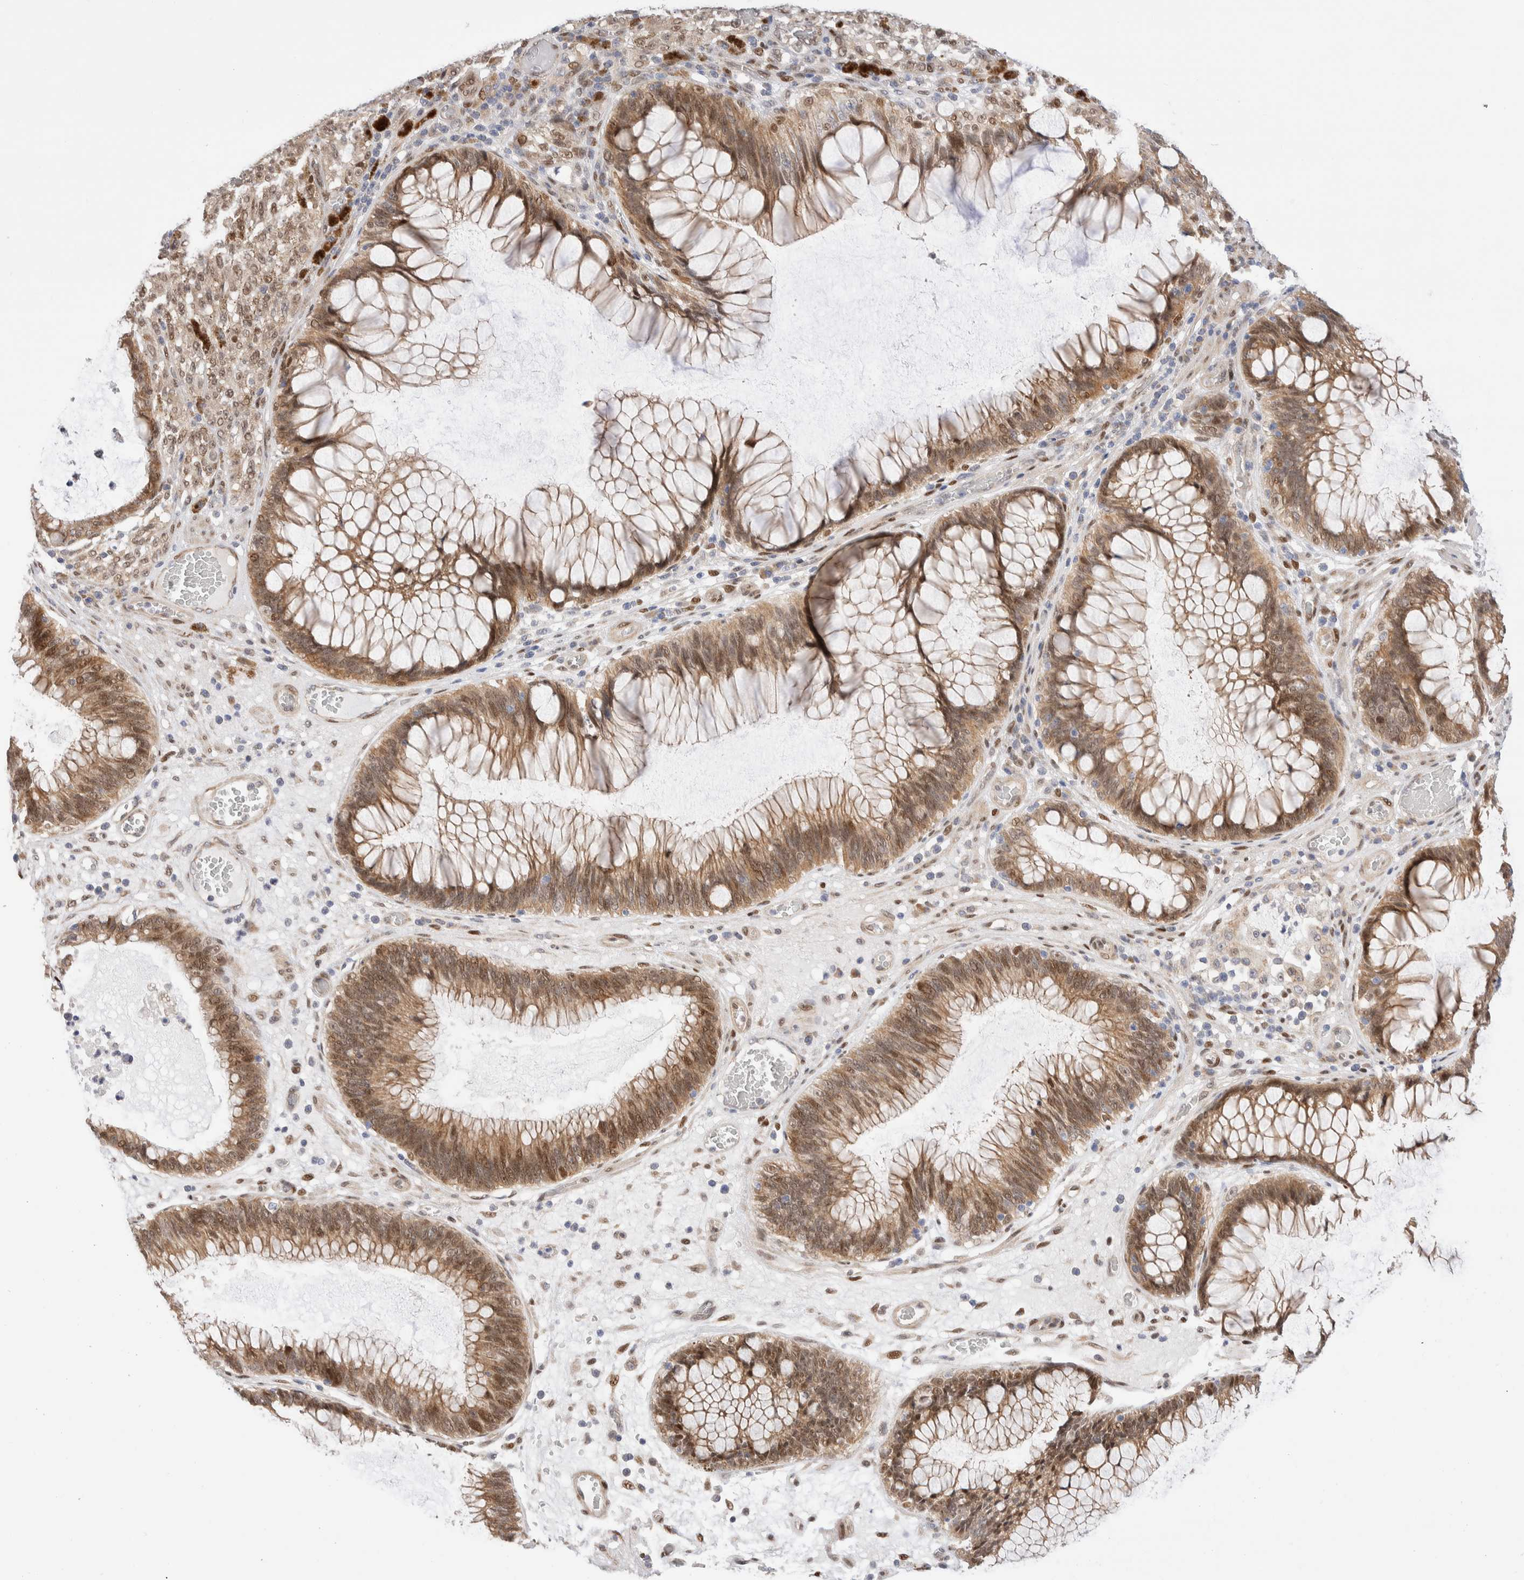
{"staining": {"intensity": "moderate", "quantity": ">75%", "location": "nuclear"}, "tissue": "melanoma", "cell_type": "Tumor cells", "image_type": "cancer", "snomed": [{"axis": "morphology", "description": "Malignant melanoma, NOS"}, {"axis": "topography", "description": "Rectum"}], "caption": "Brown immunohistochemical staining in human malignant melanoma exhibits moderate nuclear staining in approximately >75% of tumor cells.", "gene": "NSMAF", "patient": {"sex": "female", "age": 81}}